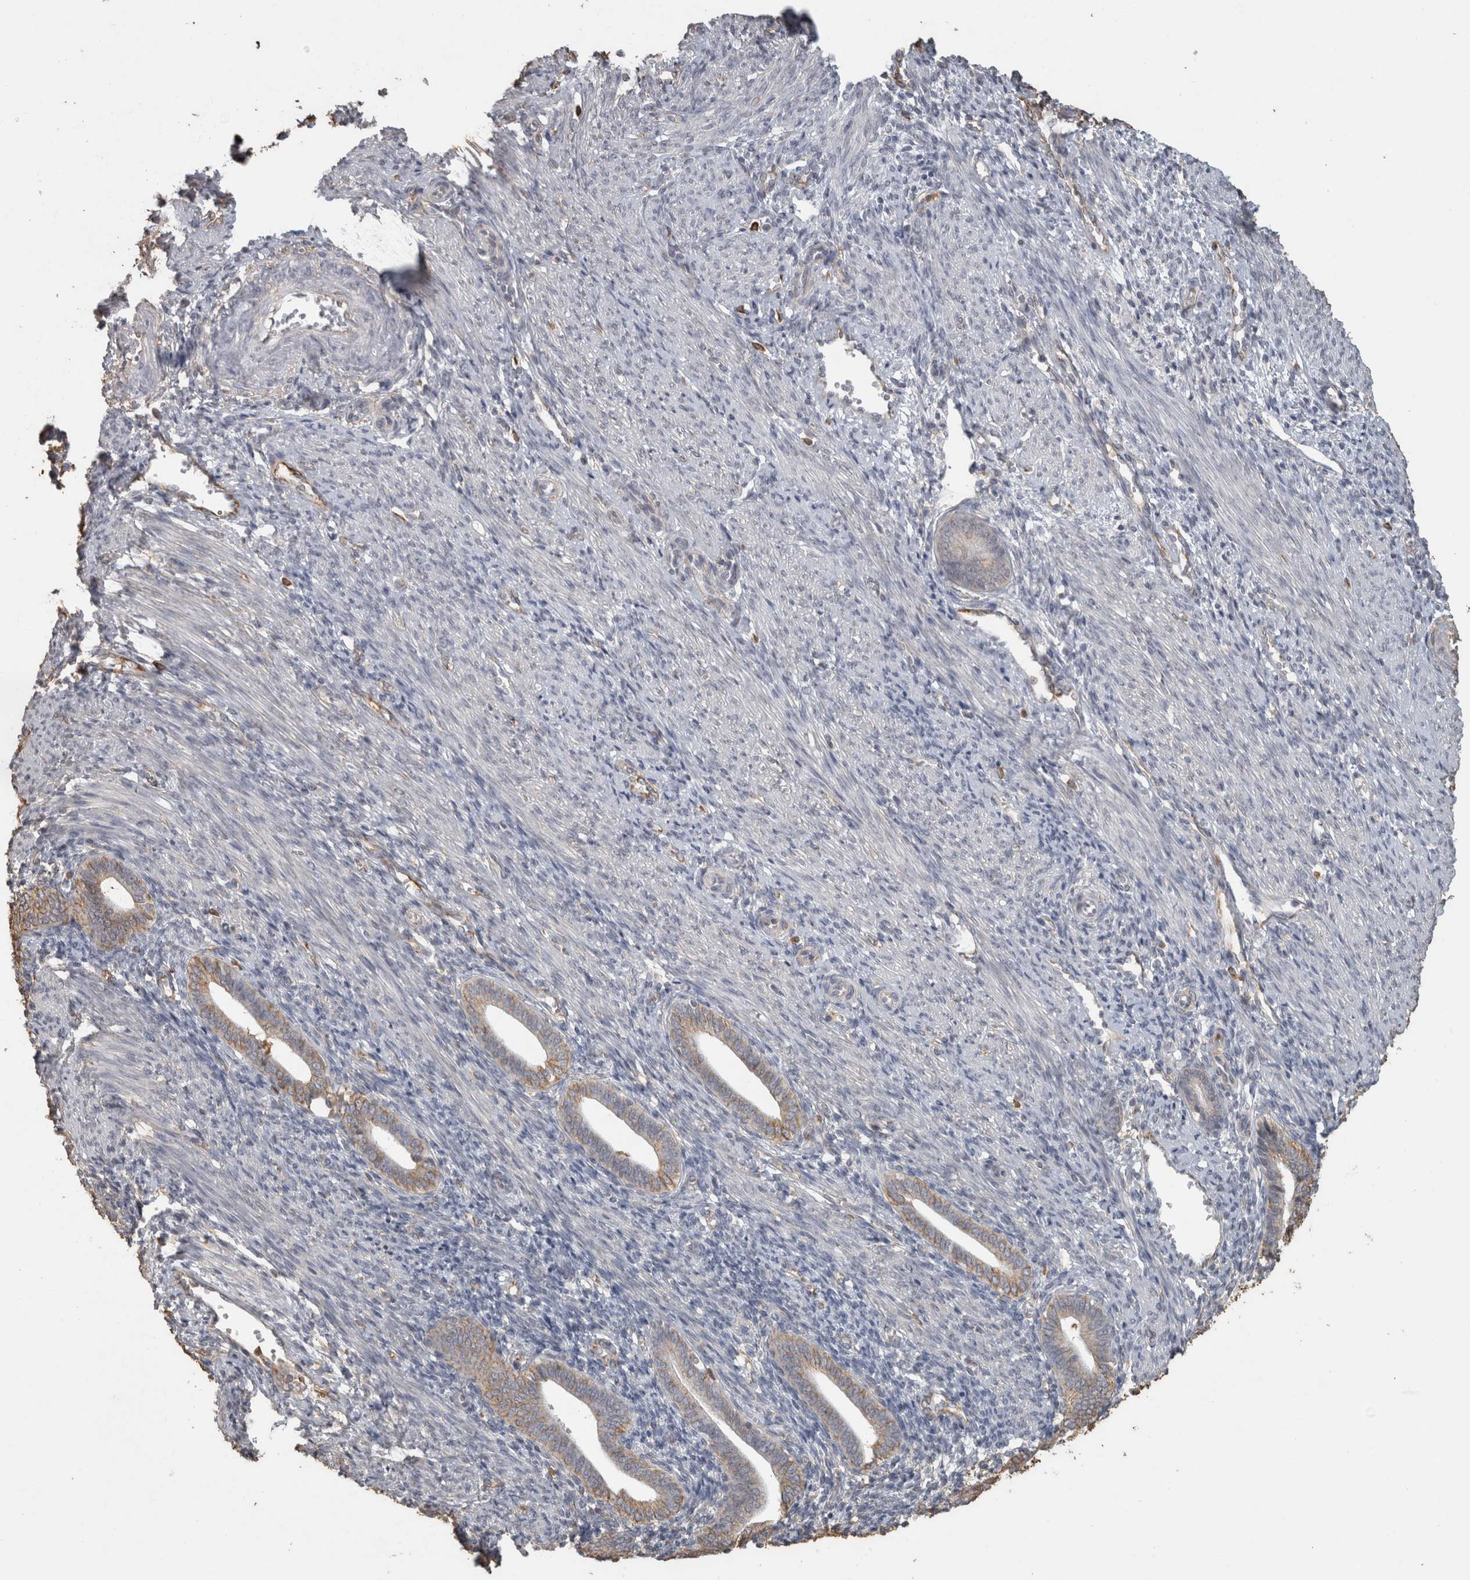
{"staining": {"intensity": "negative", "quantity": "none", "location": "none"}, "tissue": "endometrium", "cell_type": "Cells in endometrial stroma", "image_type": "normal", "snomed": [{"axis": "morphology", "description": "Normal tissue, NOS"}, {"axis": "topography", "description": "Uterus"}, {"axis": "topography", "description": "Endometrium"}], "caption": "Image shows no significant protein staining in cells in endometrial stroma of normal endometrium.", "gene": "REPS2", "patient": {"sex": "female", "age": 33}}